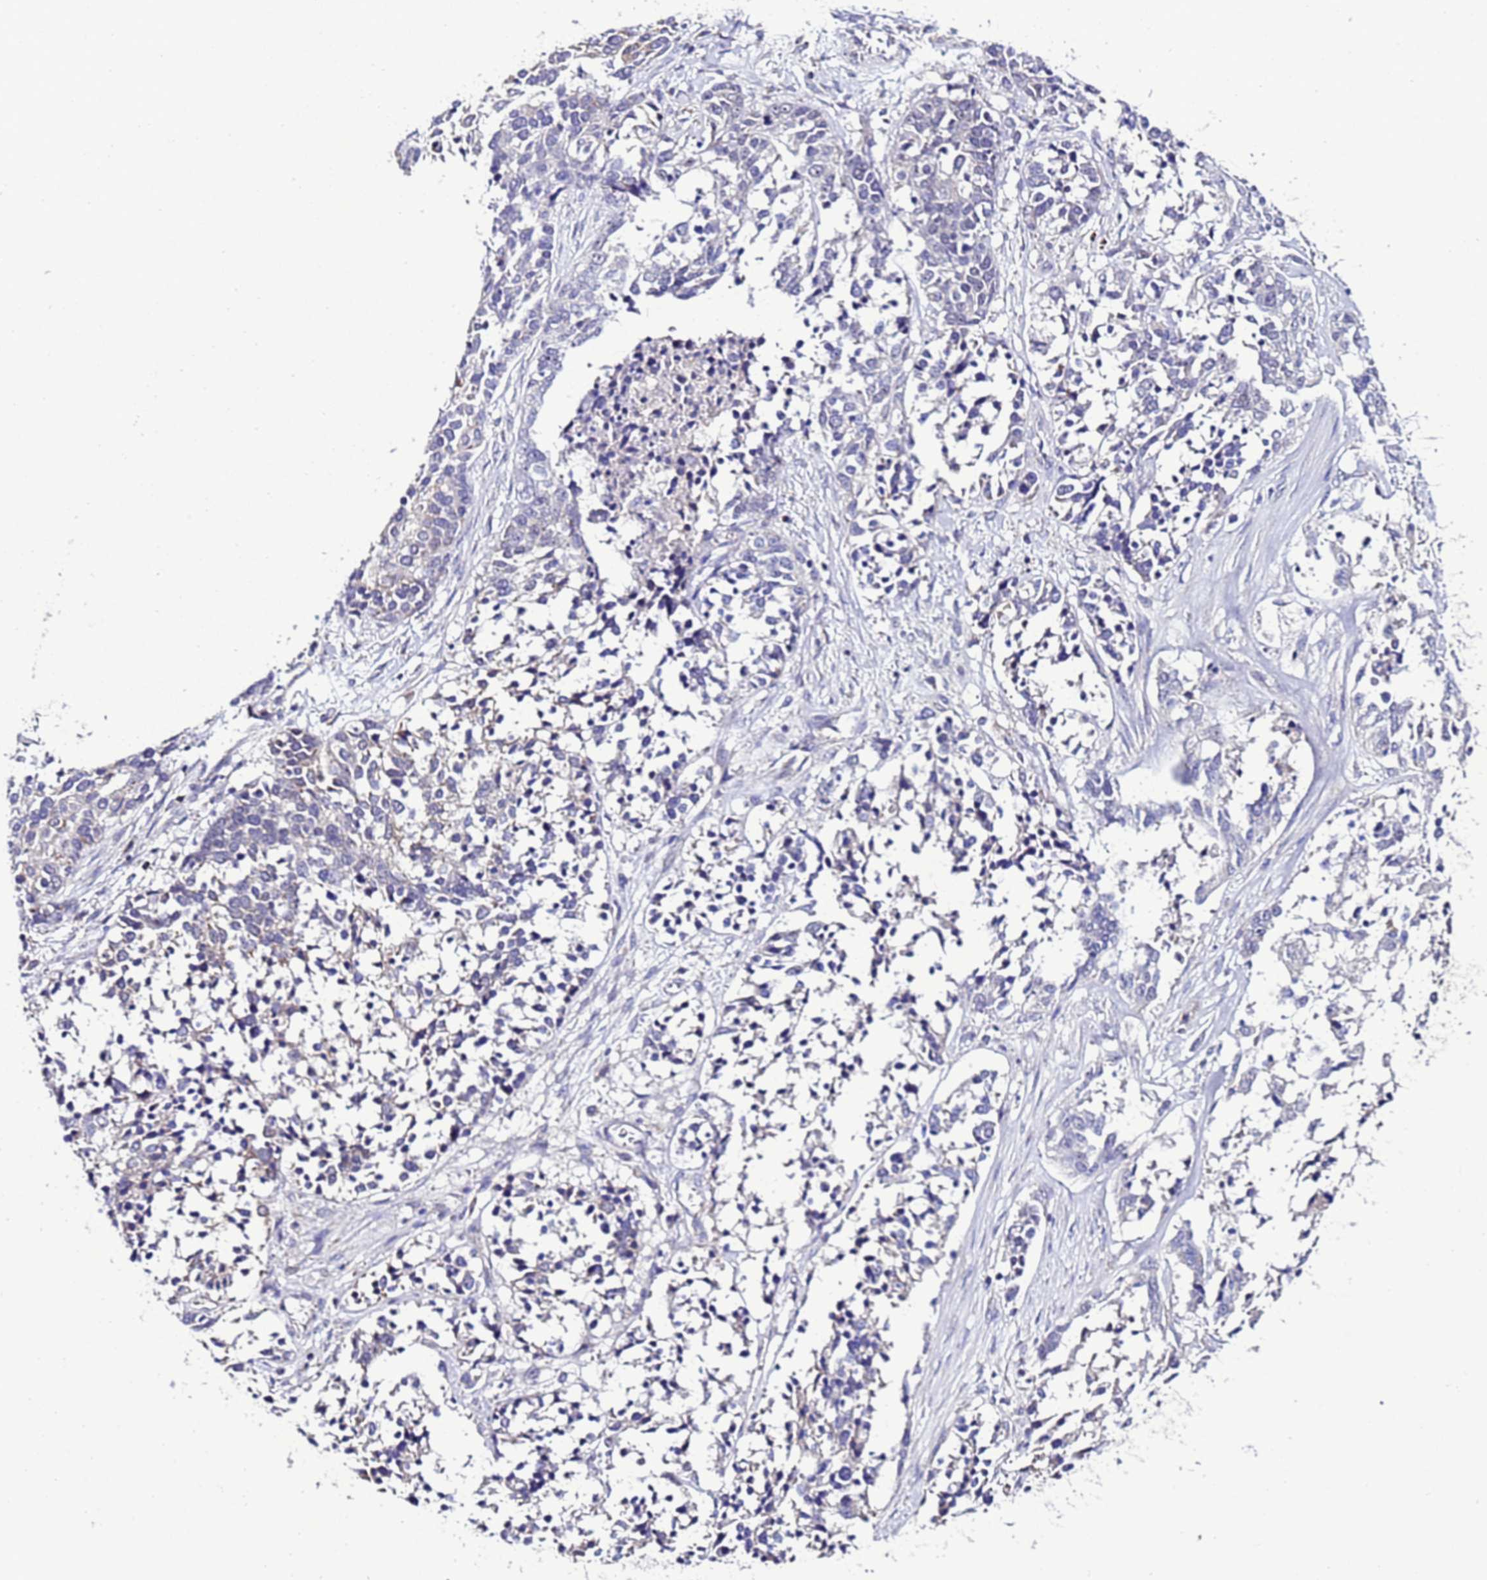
{"staining": {"intensity": "negative", "quantity": "none", "location": "none"}, "tissue": "ovarian cancer", "cell_type": "Tumor cells", "image_type": "cancer", "snomed": [{"axis": "morphology", "description": "Cystadenocarcinoma, serous, NOS"}, {"axis": "topography", "description": "Ovary"}], "caption": "This histopathology image is of ovarian serous cystadenocarcinoma stained with immunohistochemistry (IHC) to label a protein in brown with the nuclei are counter-stained blue. There is no staining in tumor cells.", "gene": "DPH6", "patient": {"sex": "female", "age": 44}}